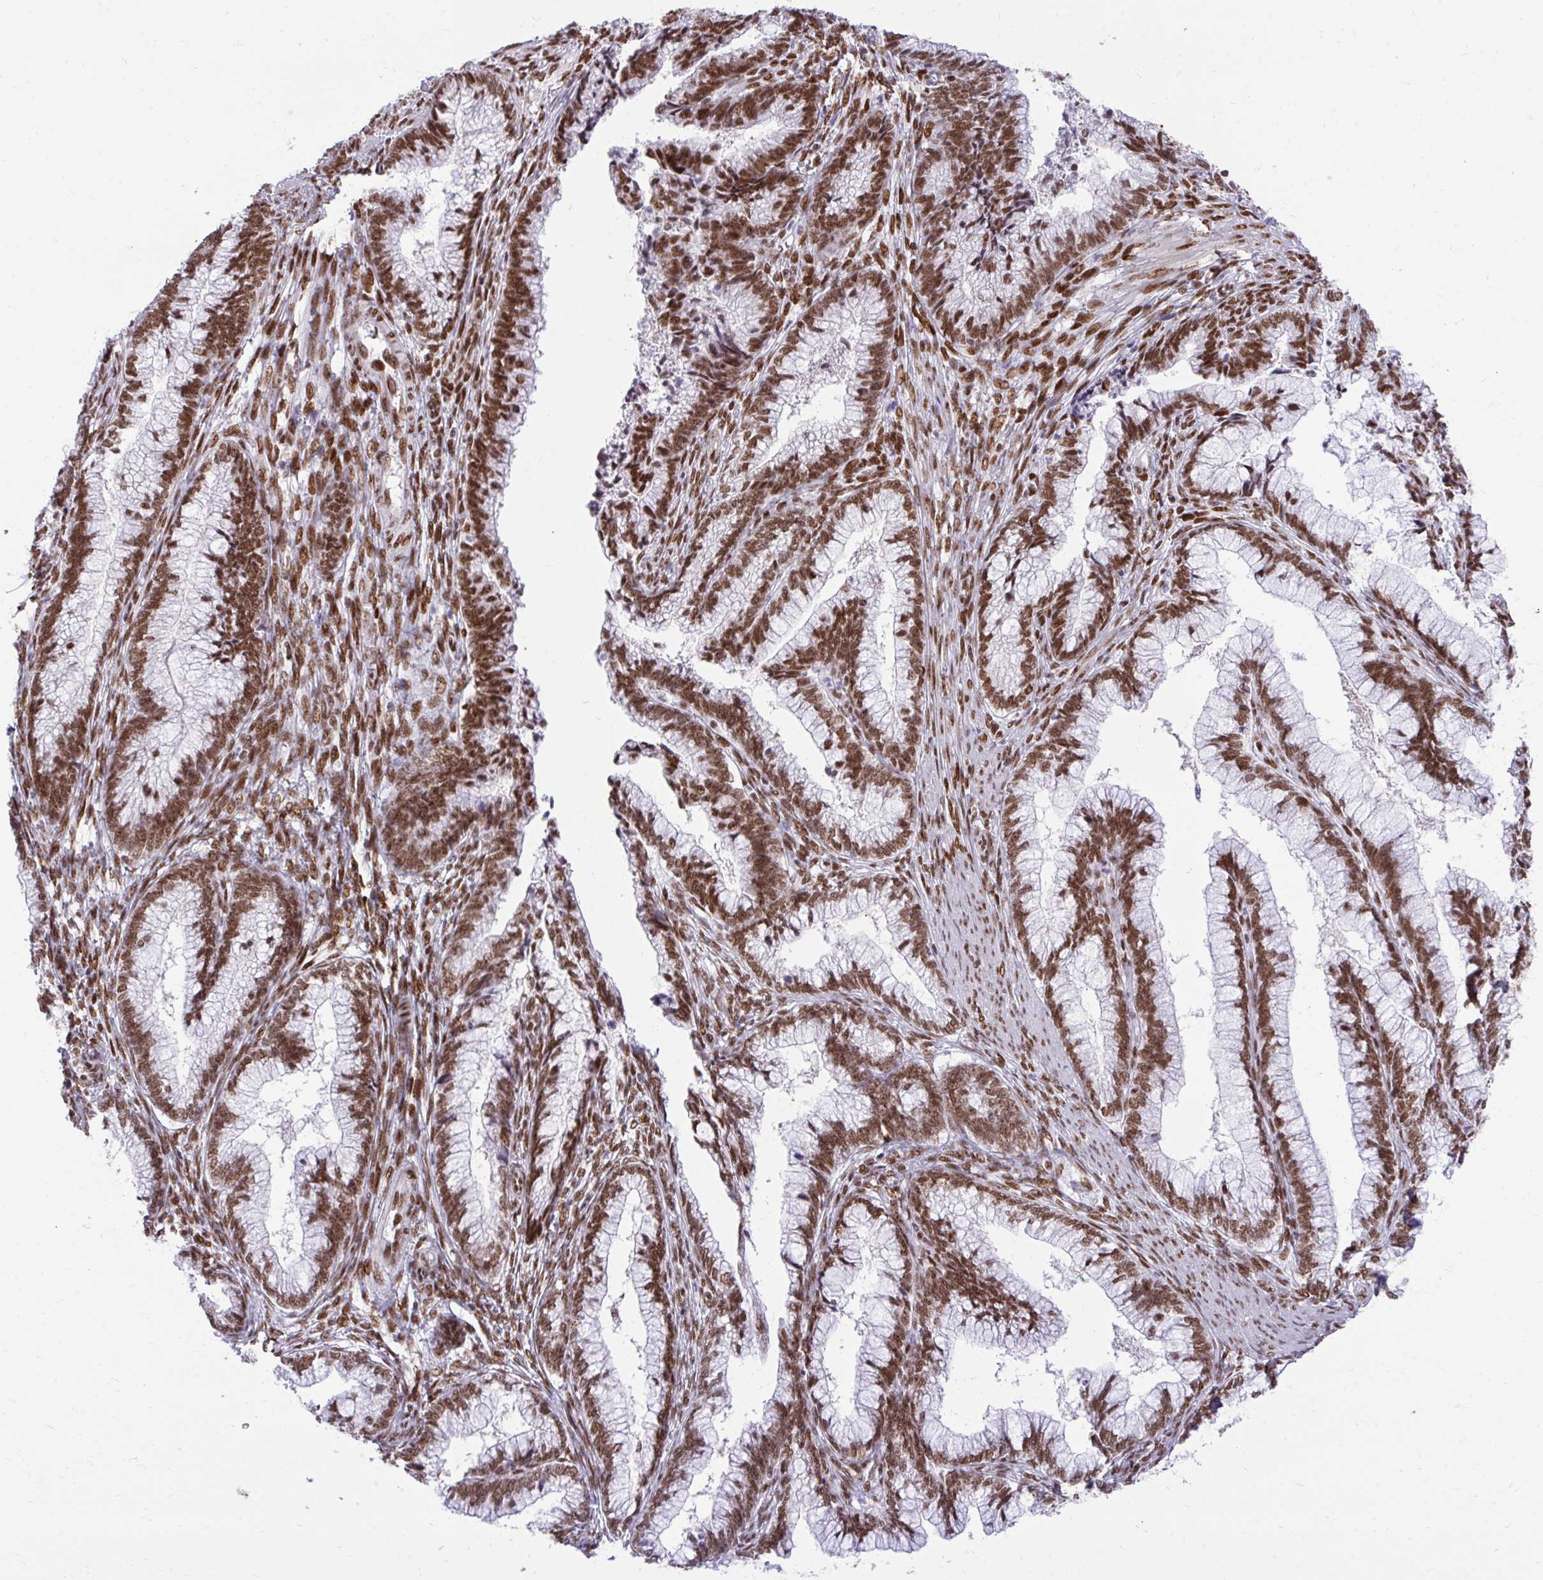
{"staining": {"intensity": "strong", "quantity": ">75%", "location": "nuclear"}, "tissue": "cervical cancer", "cell_type": "Tumor cells", "image_type": "cancer", "snomed": [{"axis": "morphology", "description": "Adenocarcinoma, NOS"}, {"axis": "topography", "description": "Cervix"}], "caption": "Immunohistochemistry of human cervical cancer (adenocarcinoma) displays high levels of strong nuclear staining in about >75% of tumor cells.", "gene": "CDYL", "patient": {"sex": "female", "age": 44}}